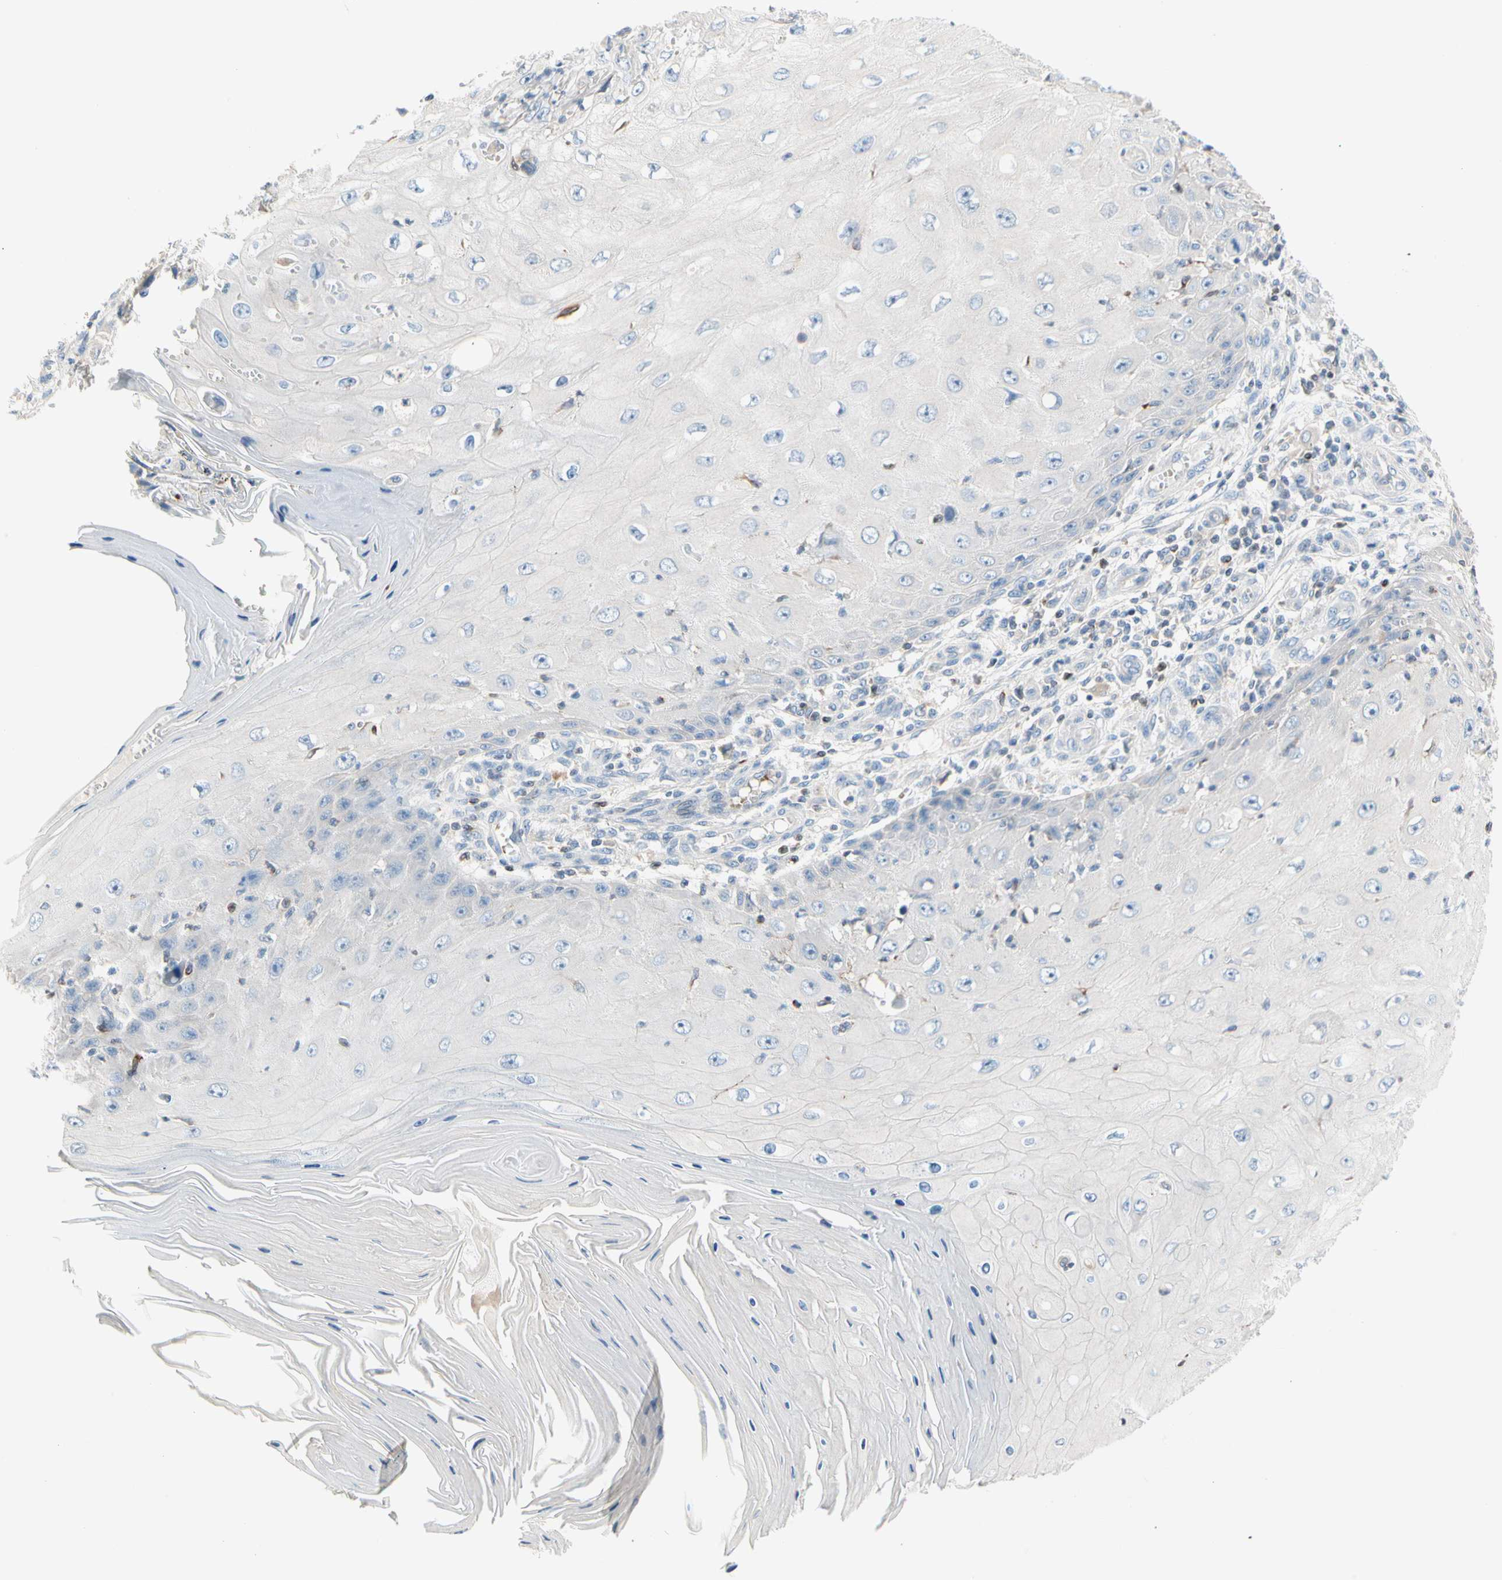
{"staining": {"intensity": "negative", "quantity": "none", "location": "none"}, "tissue": "skin cancer", "cell_type": "Tumor cells", "image_type": "cancer", "snomed": [{"axis": "morphology", "description": "Squamous cell carcinoma, NOS"}, {"axis": "topography", "description": "Skin"}], "caption": "This is an immunohistochemistry (IHC) photomicrograph of human skin cancer. There is no expression in tumor cells.", "gene": "MAP3K3", "patient": {"sex": "female", "age": 73}}